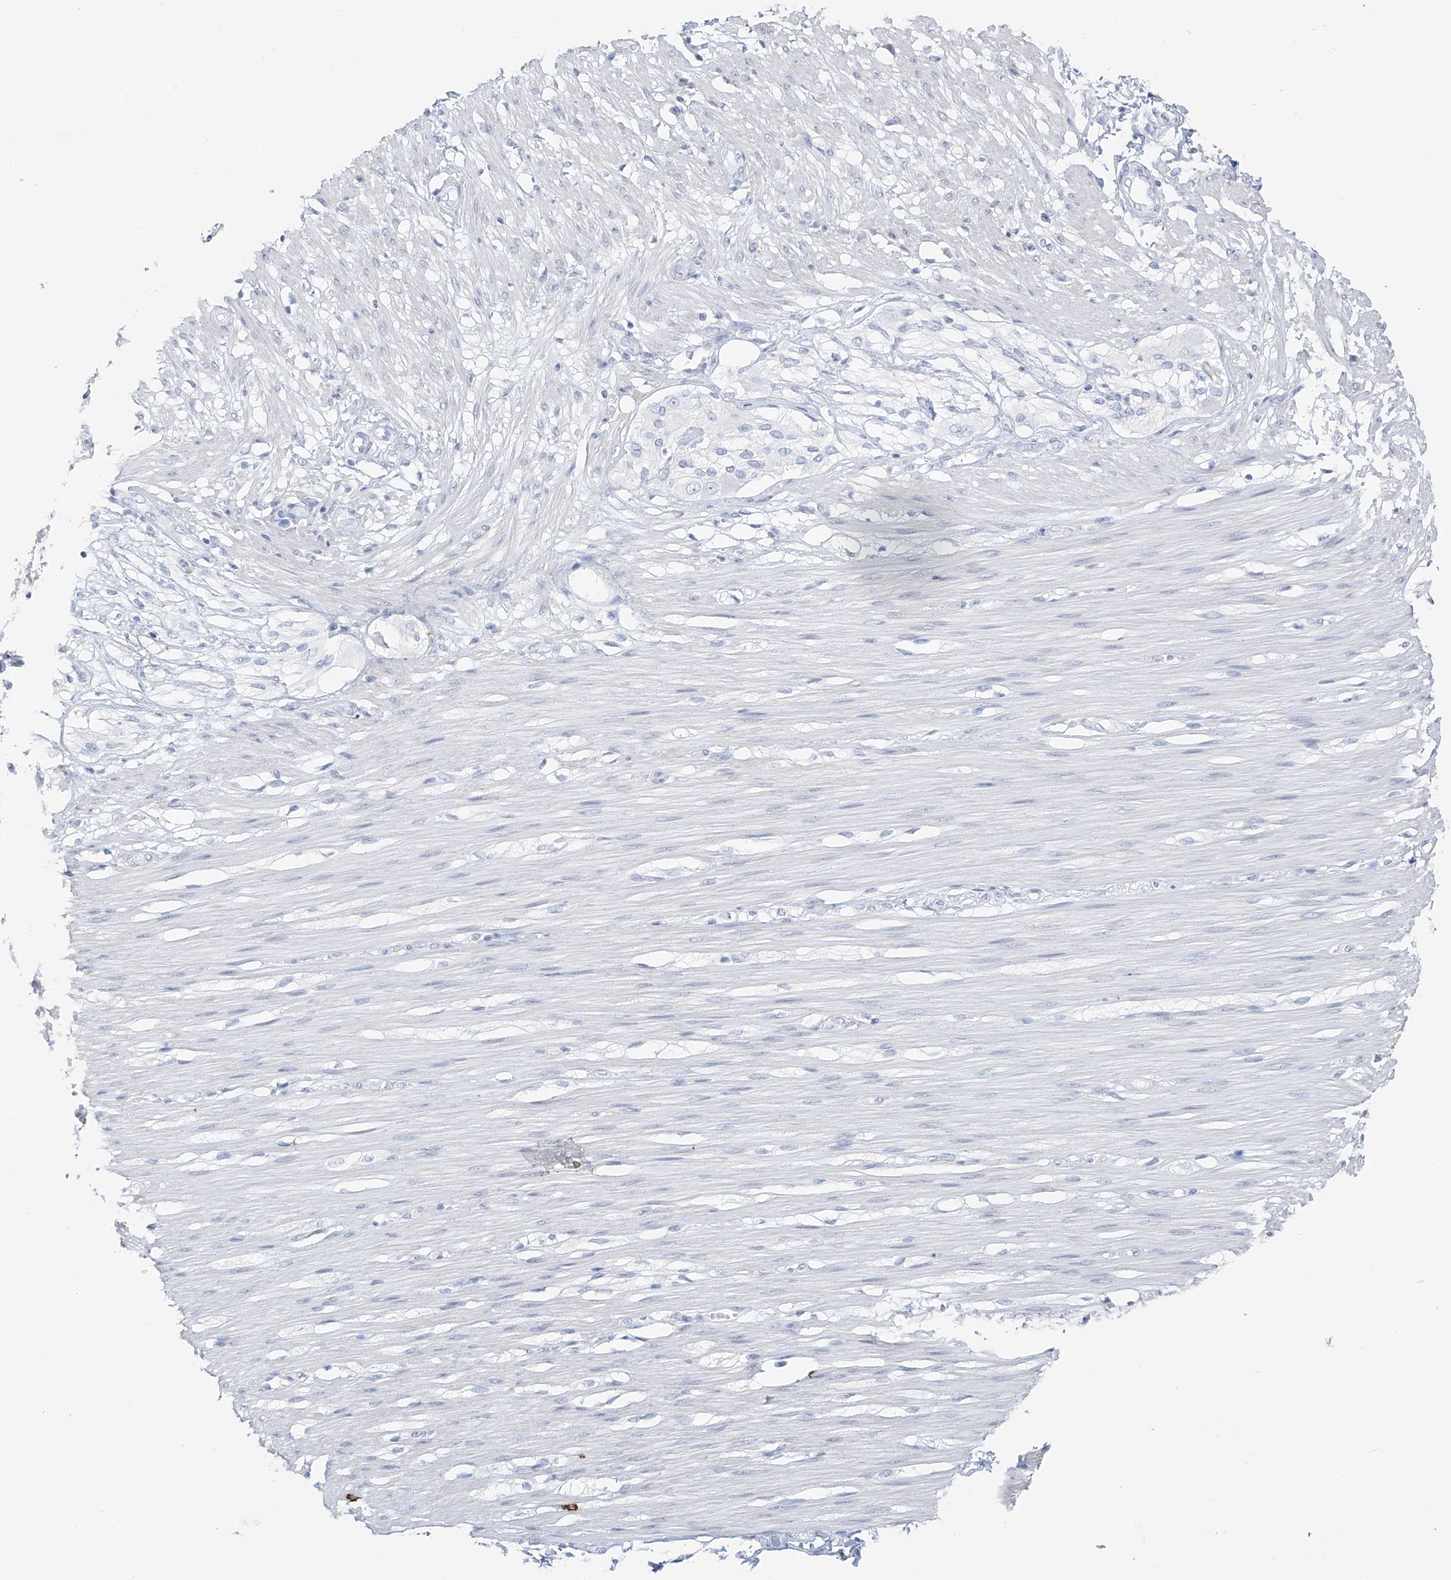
{"staining": {"intensity": "negative", "quantity": "none", "location": "none"}, "tissue": "smooth muscle", "cell_type": "Smooth muscle cells", "image_type": "normal", "snomed": [{"axis": "morphology", "description": "Normal tissue, NOS"}, {"axis": "morphology", "description": "Adenocarcinoma, NOS"}, {"axis": "topography", "description": "Colon"}, {"axis": "topography", "description": "Peripheral nerve tissue"}], "caption": "High power microscopy photomicrograph of an immunohistochemistry (IHC) histopathology image of benign smooth muscle, revealing no significant positivity in smooth muscle cells. Brightfield microscopy of immunohistochemistry (IHC) stained with DAB (brown) and hematoxylin (blue), captured at high magnification.", "gene": "CX3CR1", "patient": {"sex": "male", "age": 14}}